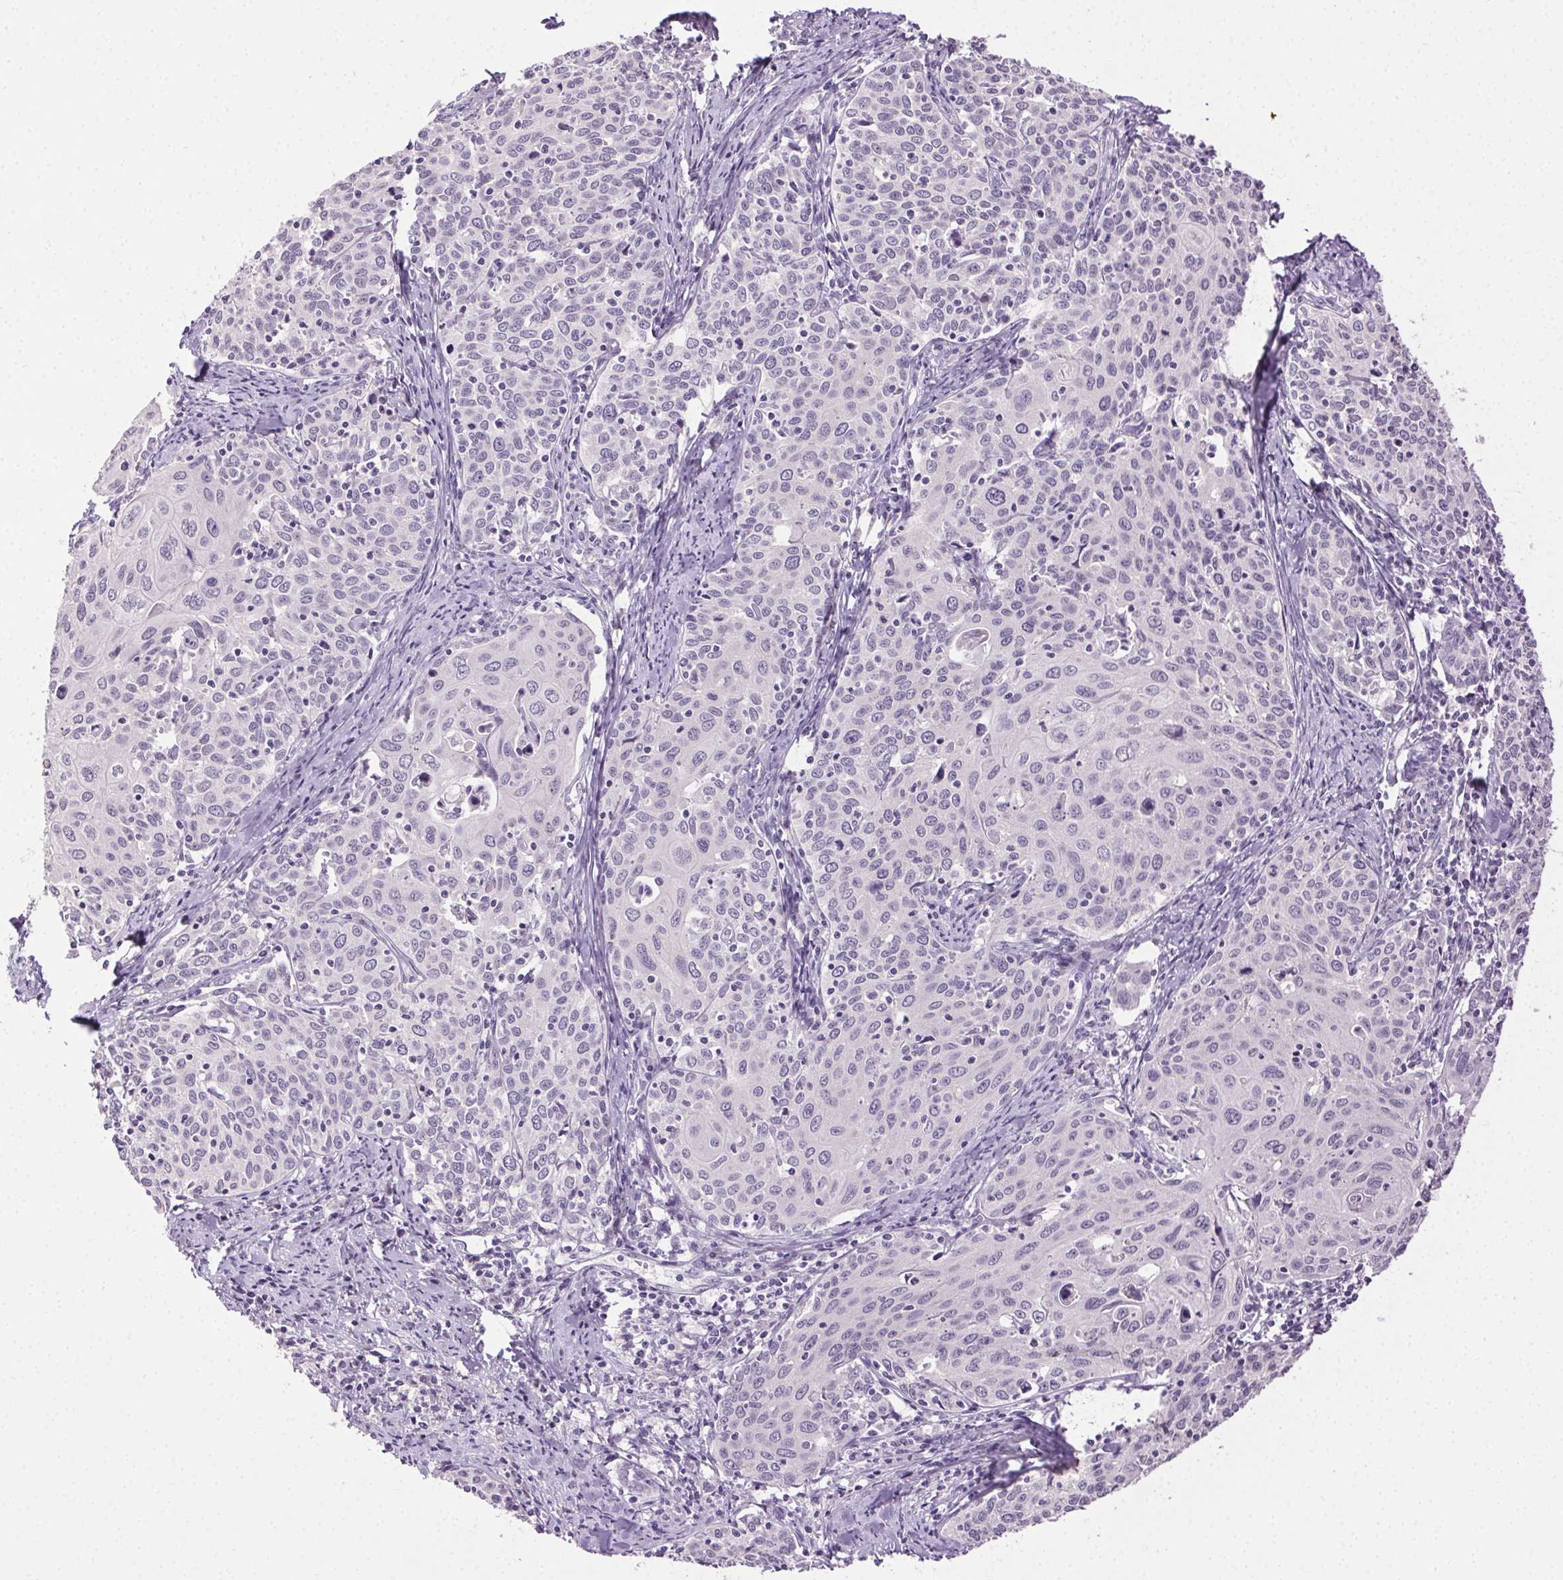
{"staining": {"intensity": "negative", "quantity": "none", "location": "none"}, "tissue": "cervical cancer", "cell_type": "Tumor cells", "image_type": "cancer", "snomed": [{"axis": "morphology", "description": "Squamous cell carcinoma, NOS"}, {"axis": "topography", "description": "Cervix"}], "caption": "An IHC micrograph of cervical squamous cell carcinoma is shown. There is no staining in tumor cells of cervical squamous cell carcinoma. (DAB (3,3'-diaminobenzidine) immunohistochemistry with hematoxylin counter stain).", "gene": "CLDN10", "patient": {"sex": "female", "age": 62}}